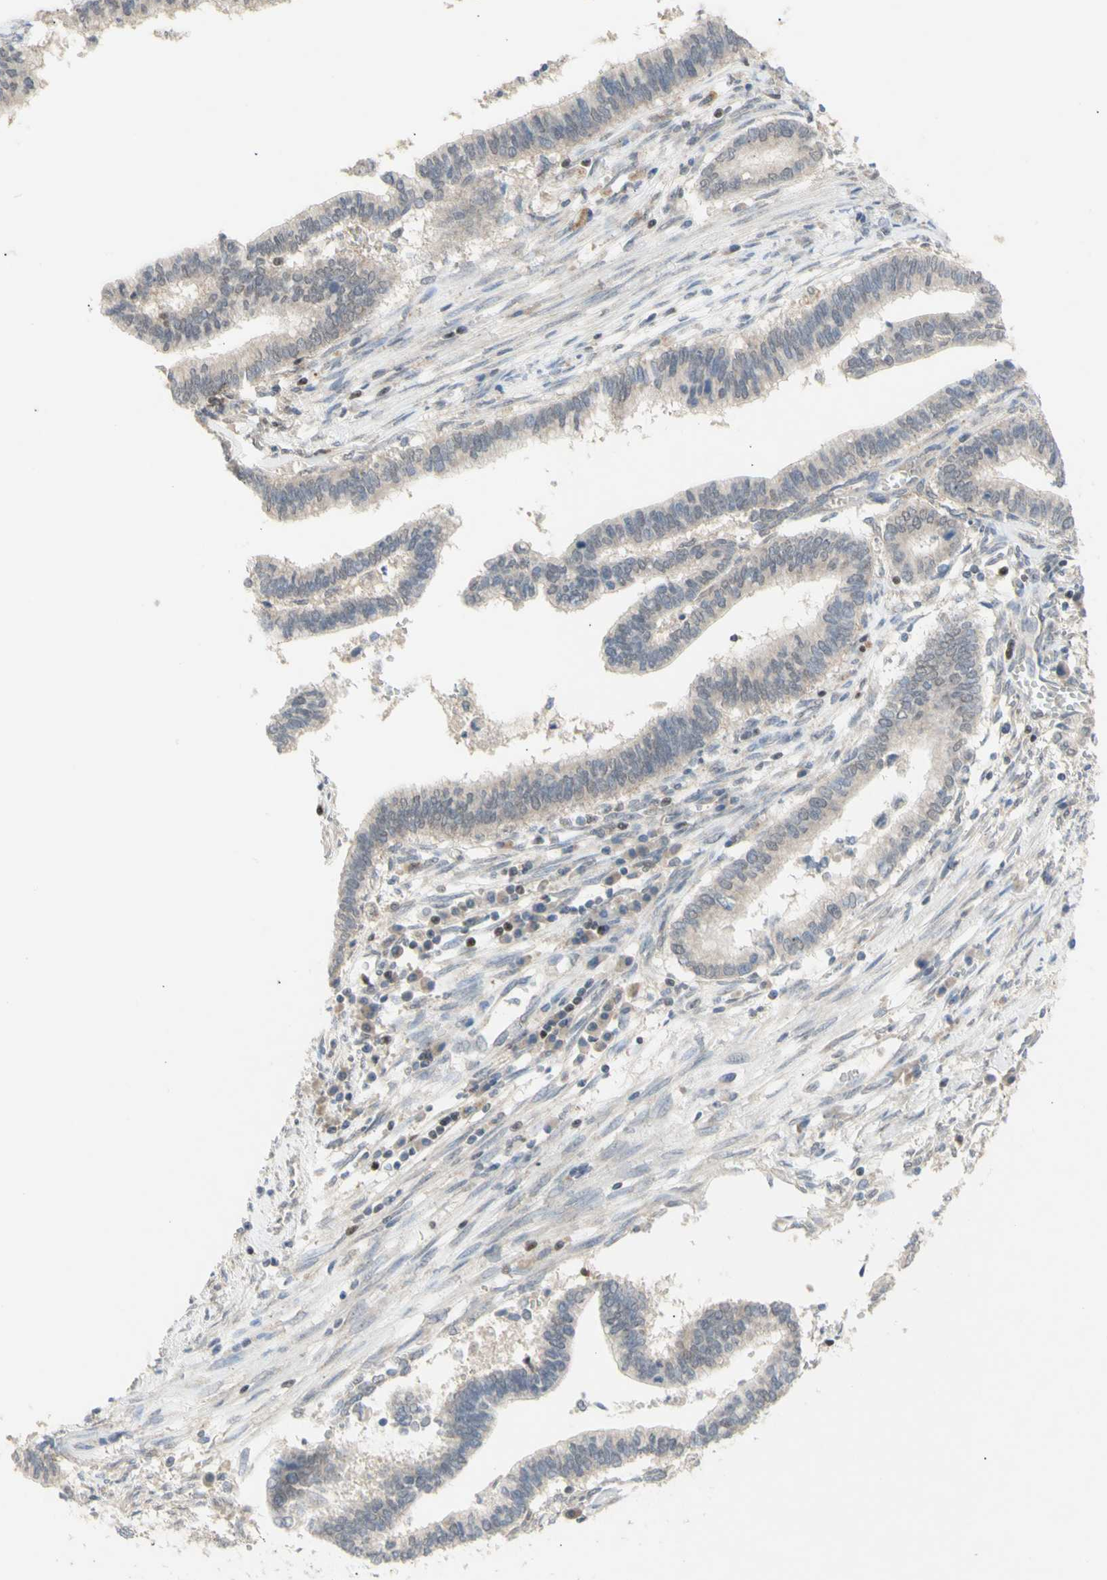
{"staining": {"intensity": "weak", "quantity": "25%-75%", "location": "cytoplasmic/membranous"}, "tissue": "cervical cancer", "cell_type": "Tumor cells", "image_type": "cancer", "snomed": [{"axis": "morphology", "description": "Adenocarcinoma, NOS"}, {"axis": "topography", "description": "Cervix"}], "caption": "Immunohistochemical staining of human cervical cancer exhibits weak cytoplasmic/membranous protein positivity in about 25%-75% of tumor cells. (Brightfield microscopy of DAB IHC at high magnification).", "gene": "NLRP1", "patient": {"sex": "female", "age": 44}}